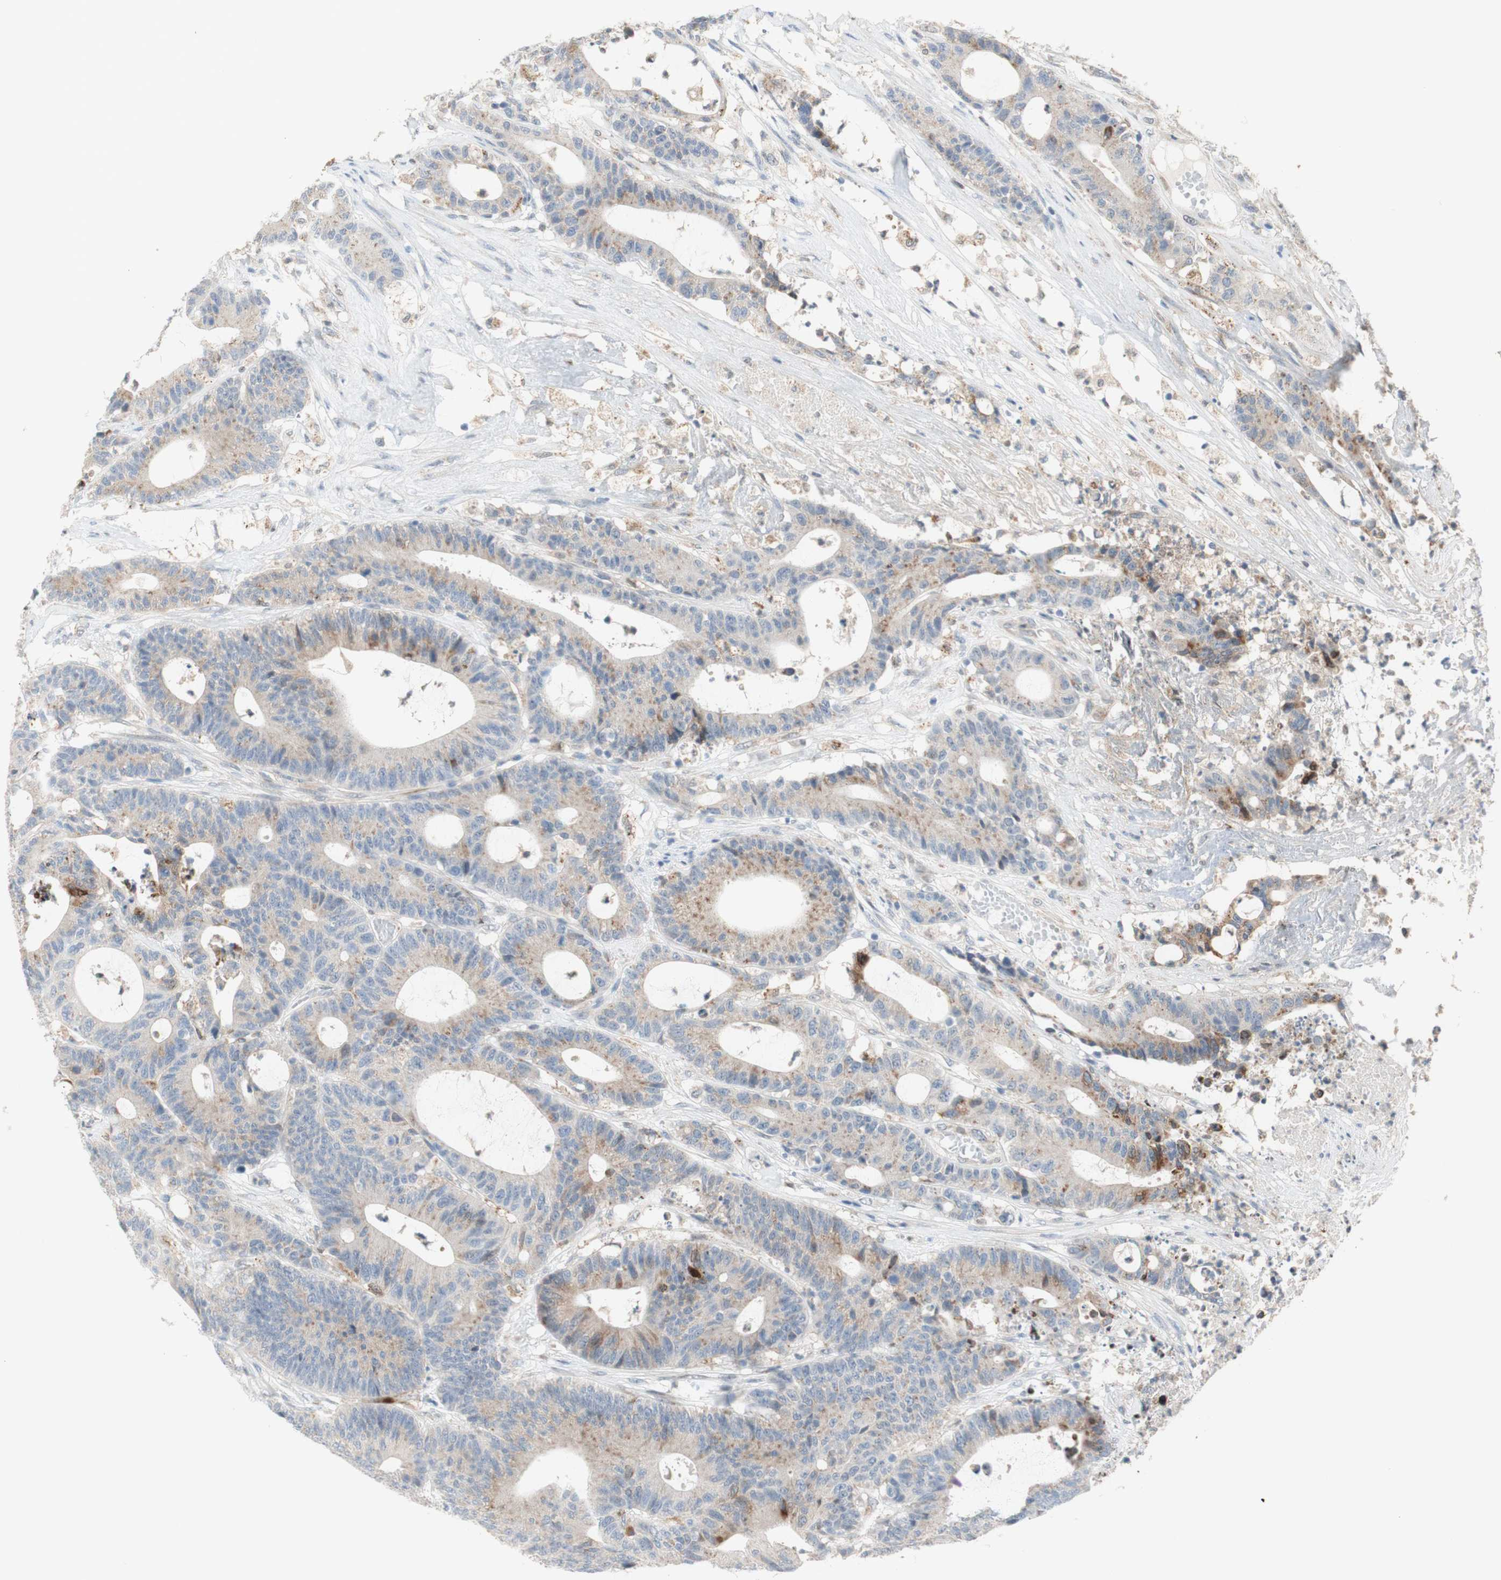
{"staining": {"intensity": "moderate", "quantity": "<25%", "location": "cytoplasmic/membranous"}, "tissue": "colorectal cancer", "cell_type": "Tumor cells", "image_type": "cancer", "snomed": [{"axis": "morphology", "description": "Adenocarcinoma, NOS"}, {"axis": "topography", "description": "Colon"}], "caption": "The image demonstrates a brown stain indicating the presence of a protein in the cytoplasmic/membranous of tumor cells in adenocarcinoma (colorectal). The staining was performed using DAB (3,3'-diaminobenzidine), with brown indicating positive protein expression. Nuclei are stained blue with hematoxylin.", "gene": "GAPT", "patient": {"sex": "female", "age": 84}}